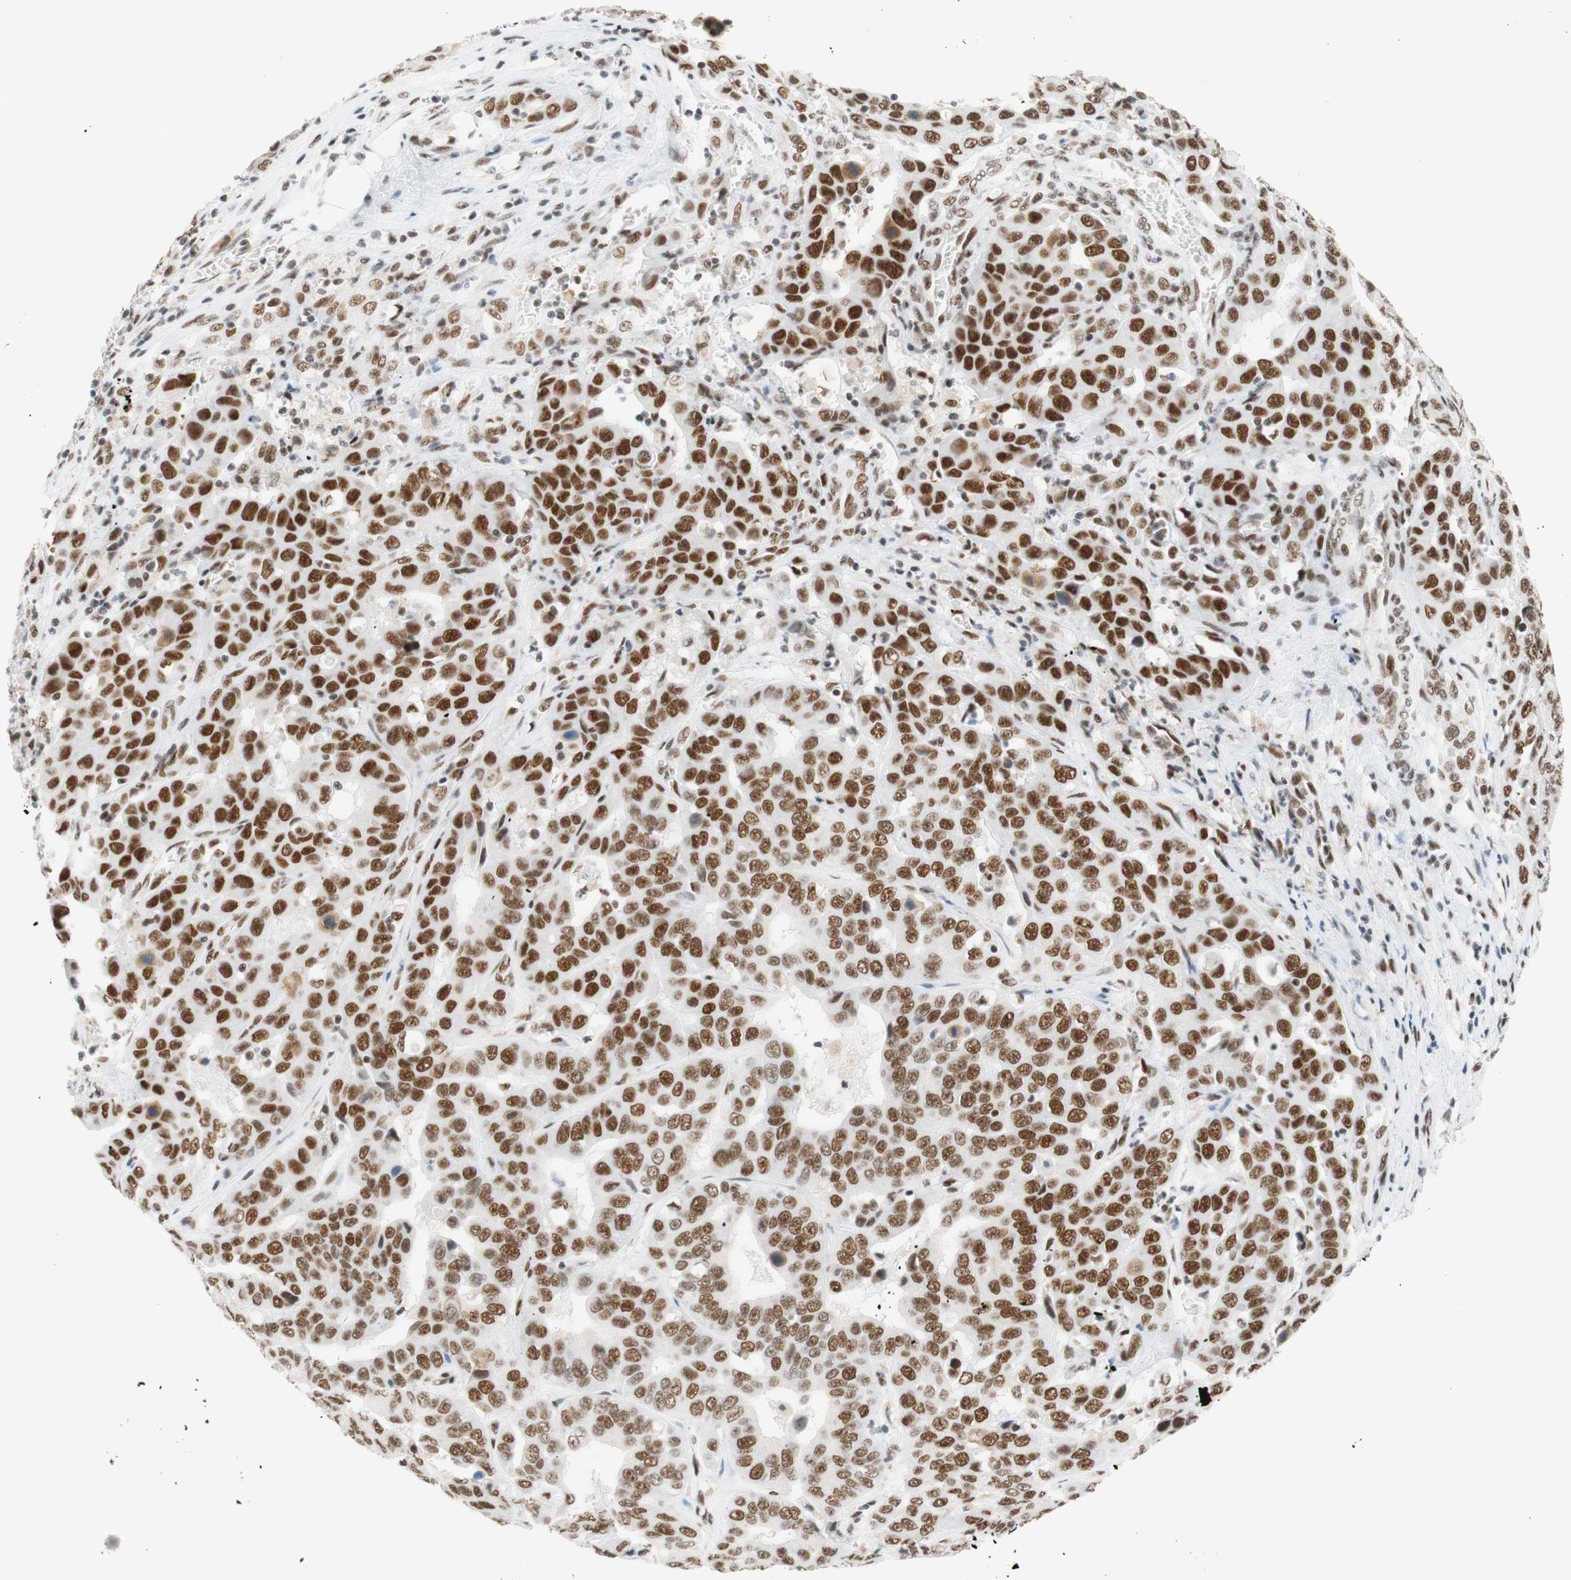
{"staining": {"intensity": "moderate", "quantity": ">75%", "location": "nuclear"}, "tissue": "liver cancer", "cell_type": "Tumor cells", "image_type": "cancer", "snomed": [{"axis": "morphology", "description": "Cholangiocarcinoma"}, {"axis": "topography", "description": "Liver"}], "caption": "A photomicrograph showing moderate nuclear staining in about >75% of tumor cells in liver cholangiocarcinoma, as visualized by brown immunohistochemical staining.", "gene": "RNF20", "patient": {"sex": "female", "age": 52}}